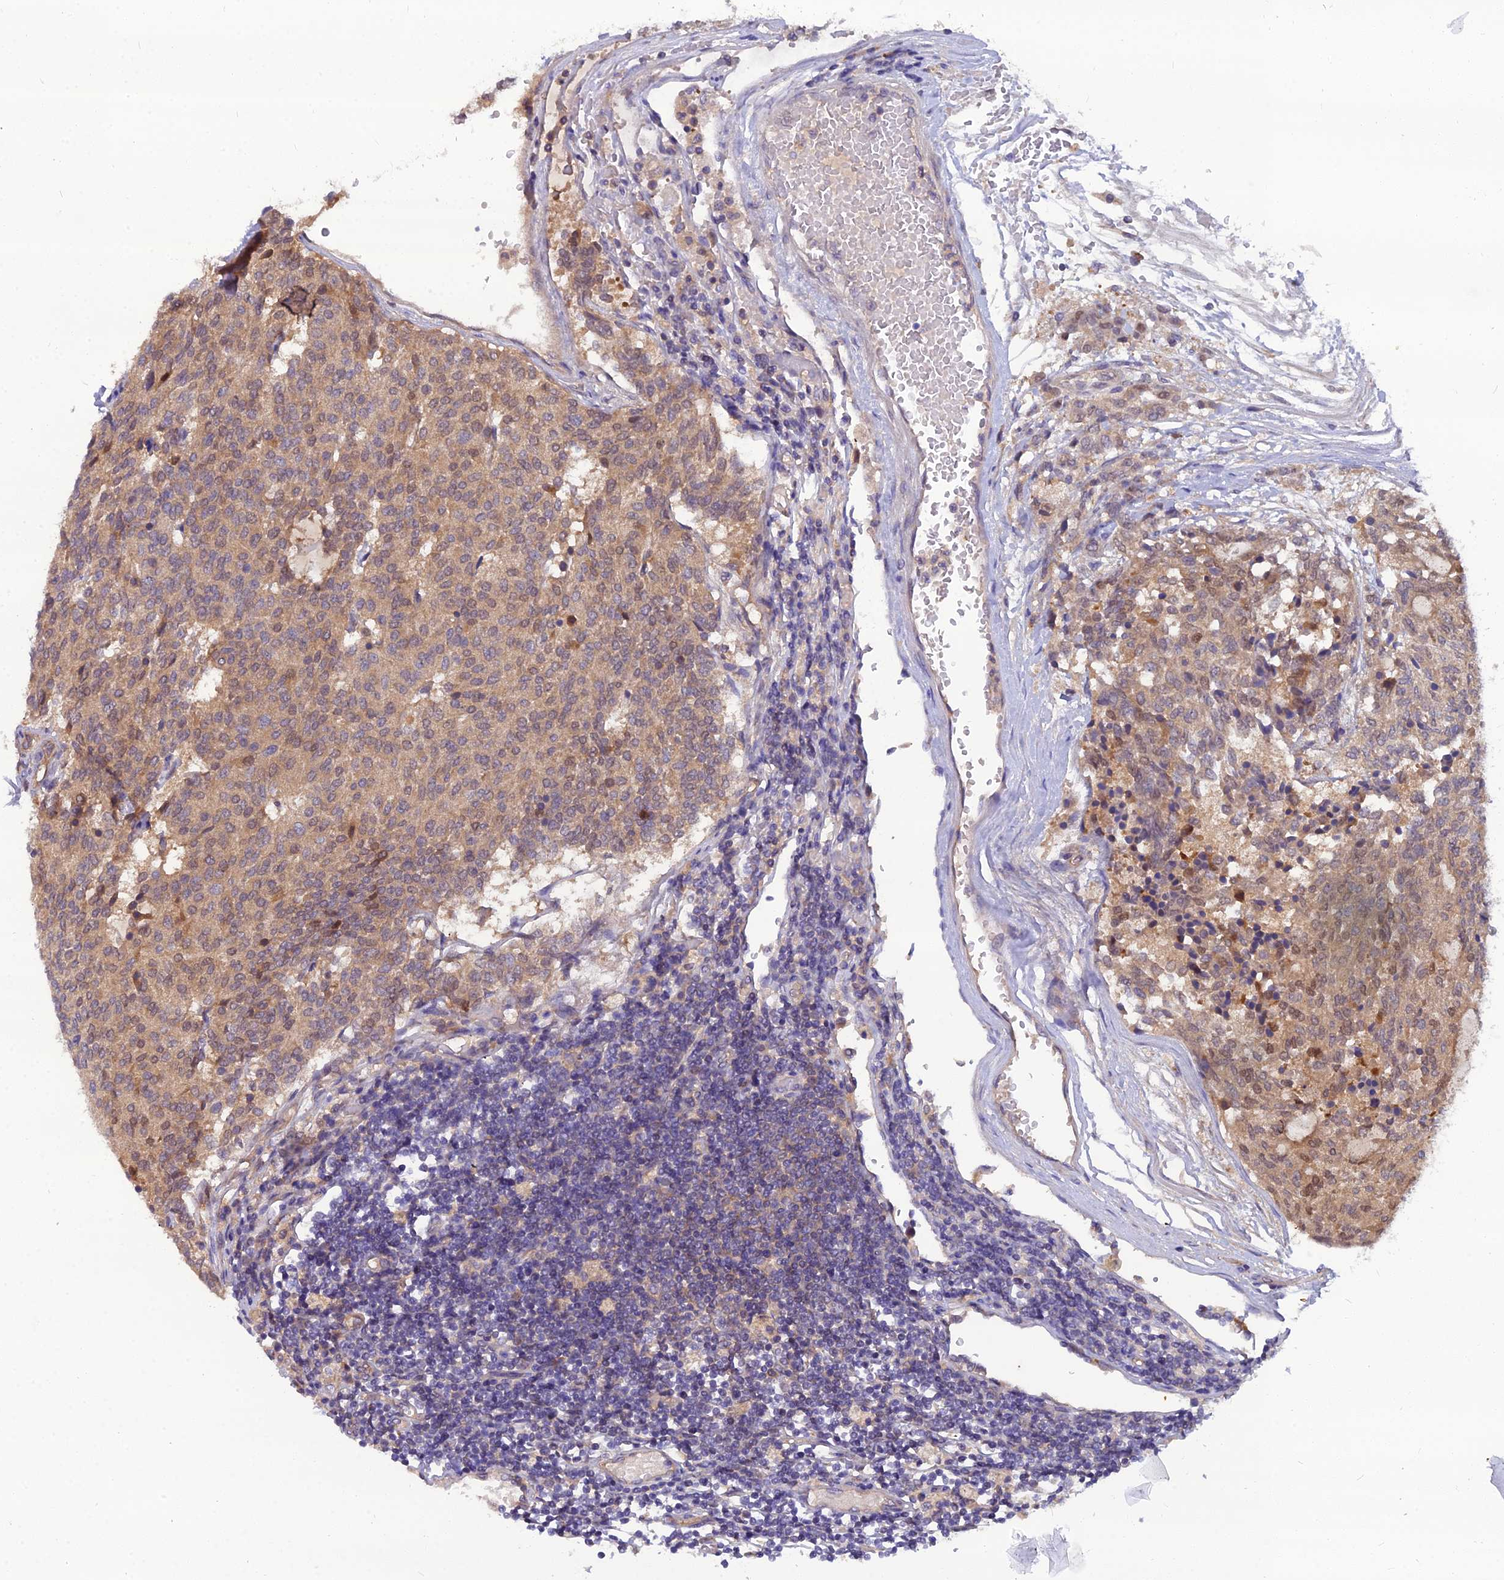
{"staining": {"intensity": "weak", "quantity": ">75%", "location": "cytoplasmic/membranous,nuclear"}, "tissue": "carcinoid", "cell_type": "Tumor cells", "image_type": "cancer", "snomed": [{"axis": "morphology", "description": "Carcinoid, malignant, NOS"}, {"axis": "topography", "description": "Pancreas"}], "caption": "Immunohistochemical staining of human carcinoid displays low levels of weak cytoplasmic/membranous and nuclear protein staining in approximately >75% of tumor cells.", "gene": "MVD", "patient": {"sex": "female", "age": 54}}